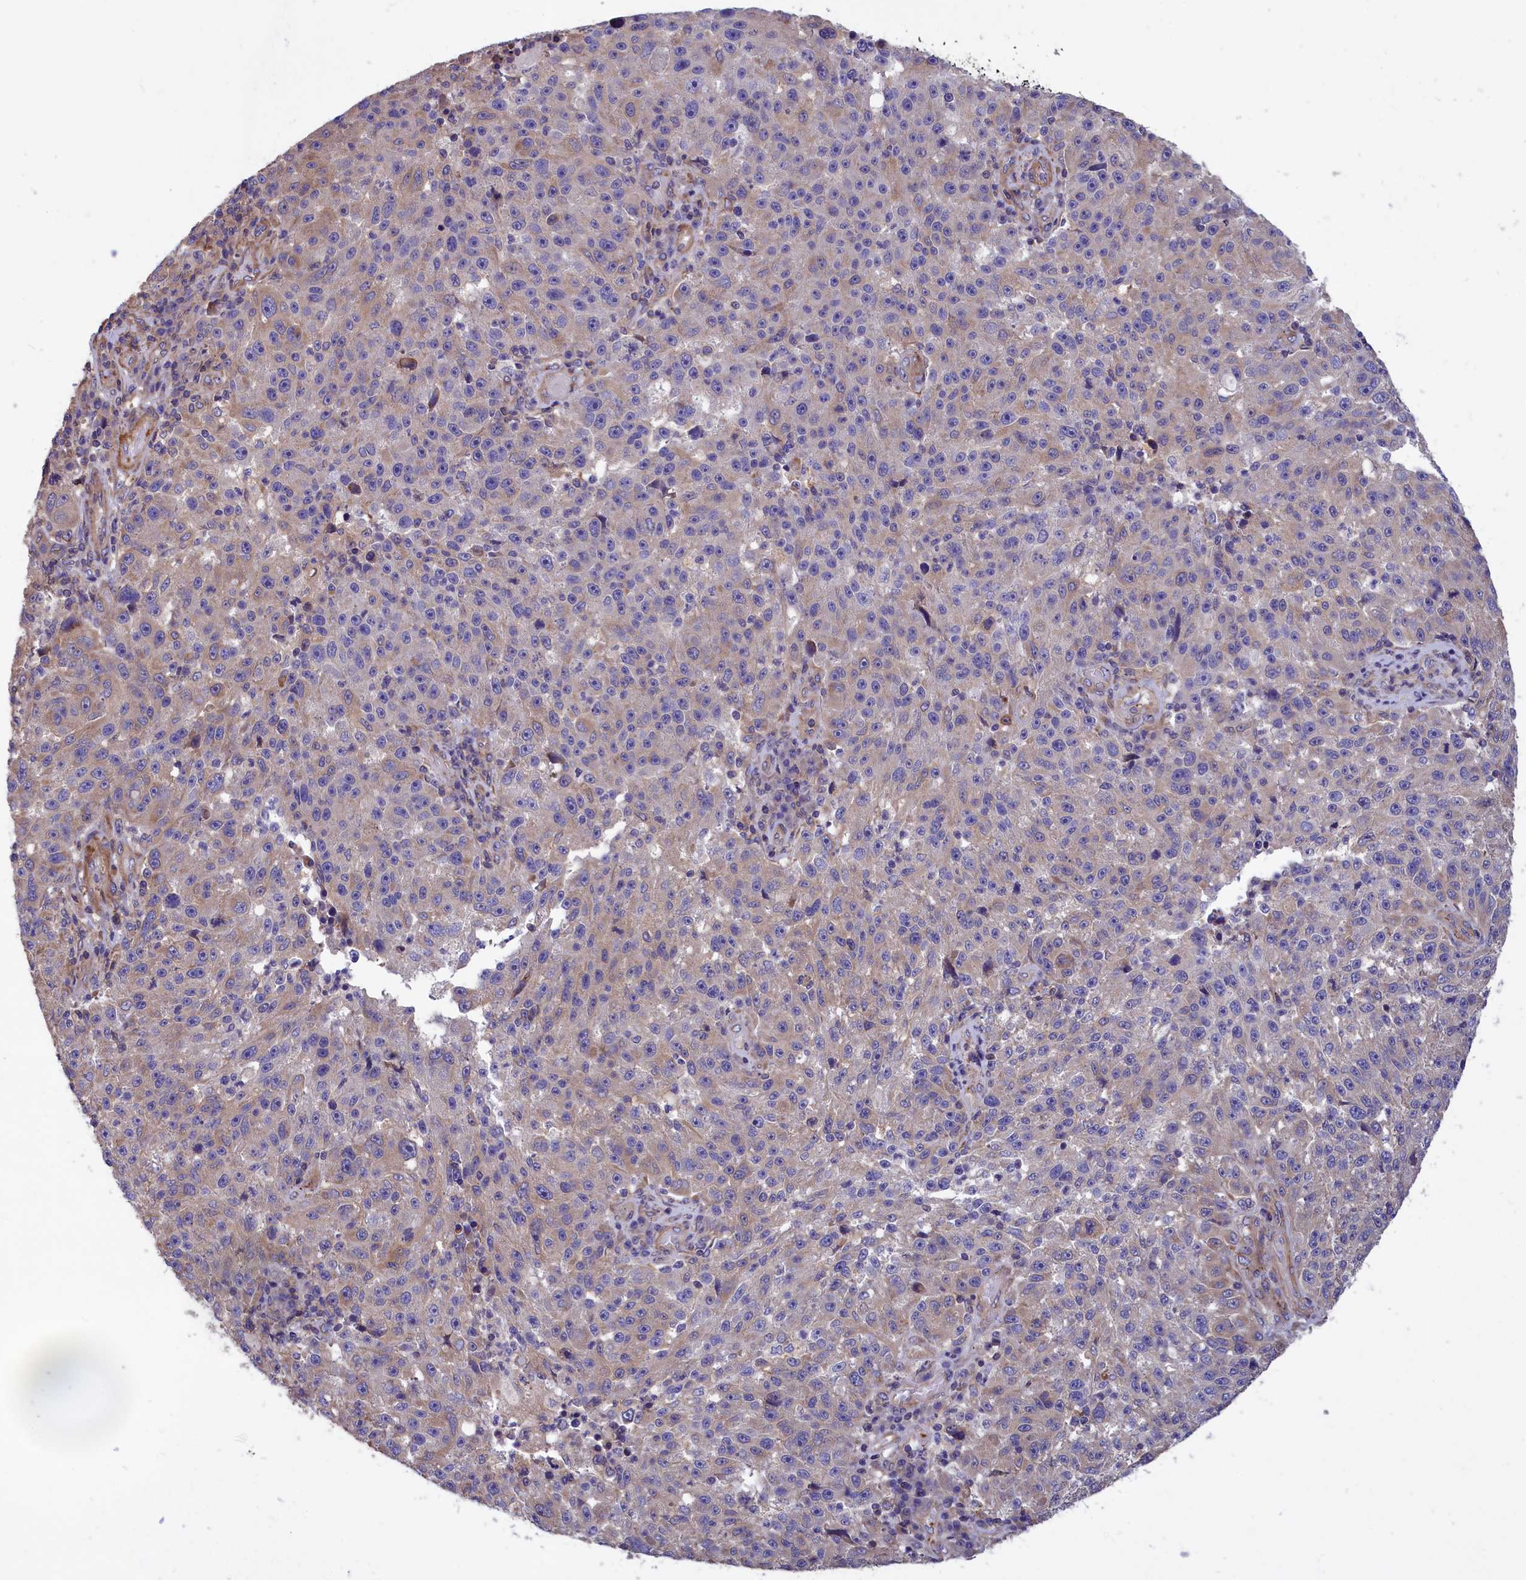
{"staining": {"intensity": "weak", "quantity": "<25%", "location": "cytoplasmic/membranous"}, "tissue": "melanoma", "cell_type": "Tumor cells", "image_type": "cancer", "snomed": [{"axis": "morphology", "description": "Malignant melanoma, NOS"}, {"axis": "topography", "description": "Skin"}], "caption": "IHC micrograph of human melanoma stained for a protein (brown), which shows no positivity in tumor cells.", "gene": "AMDHD2", "patient": {"sex": "male", "age": 53}}